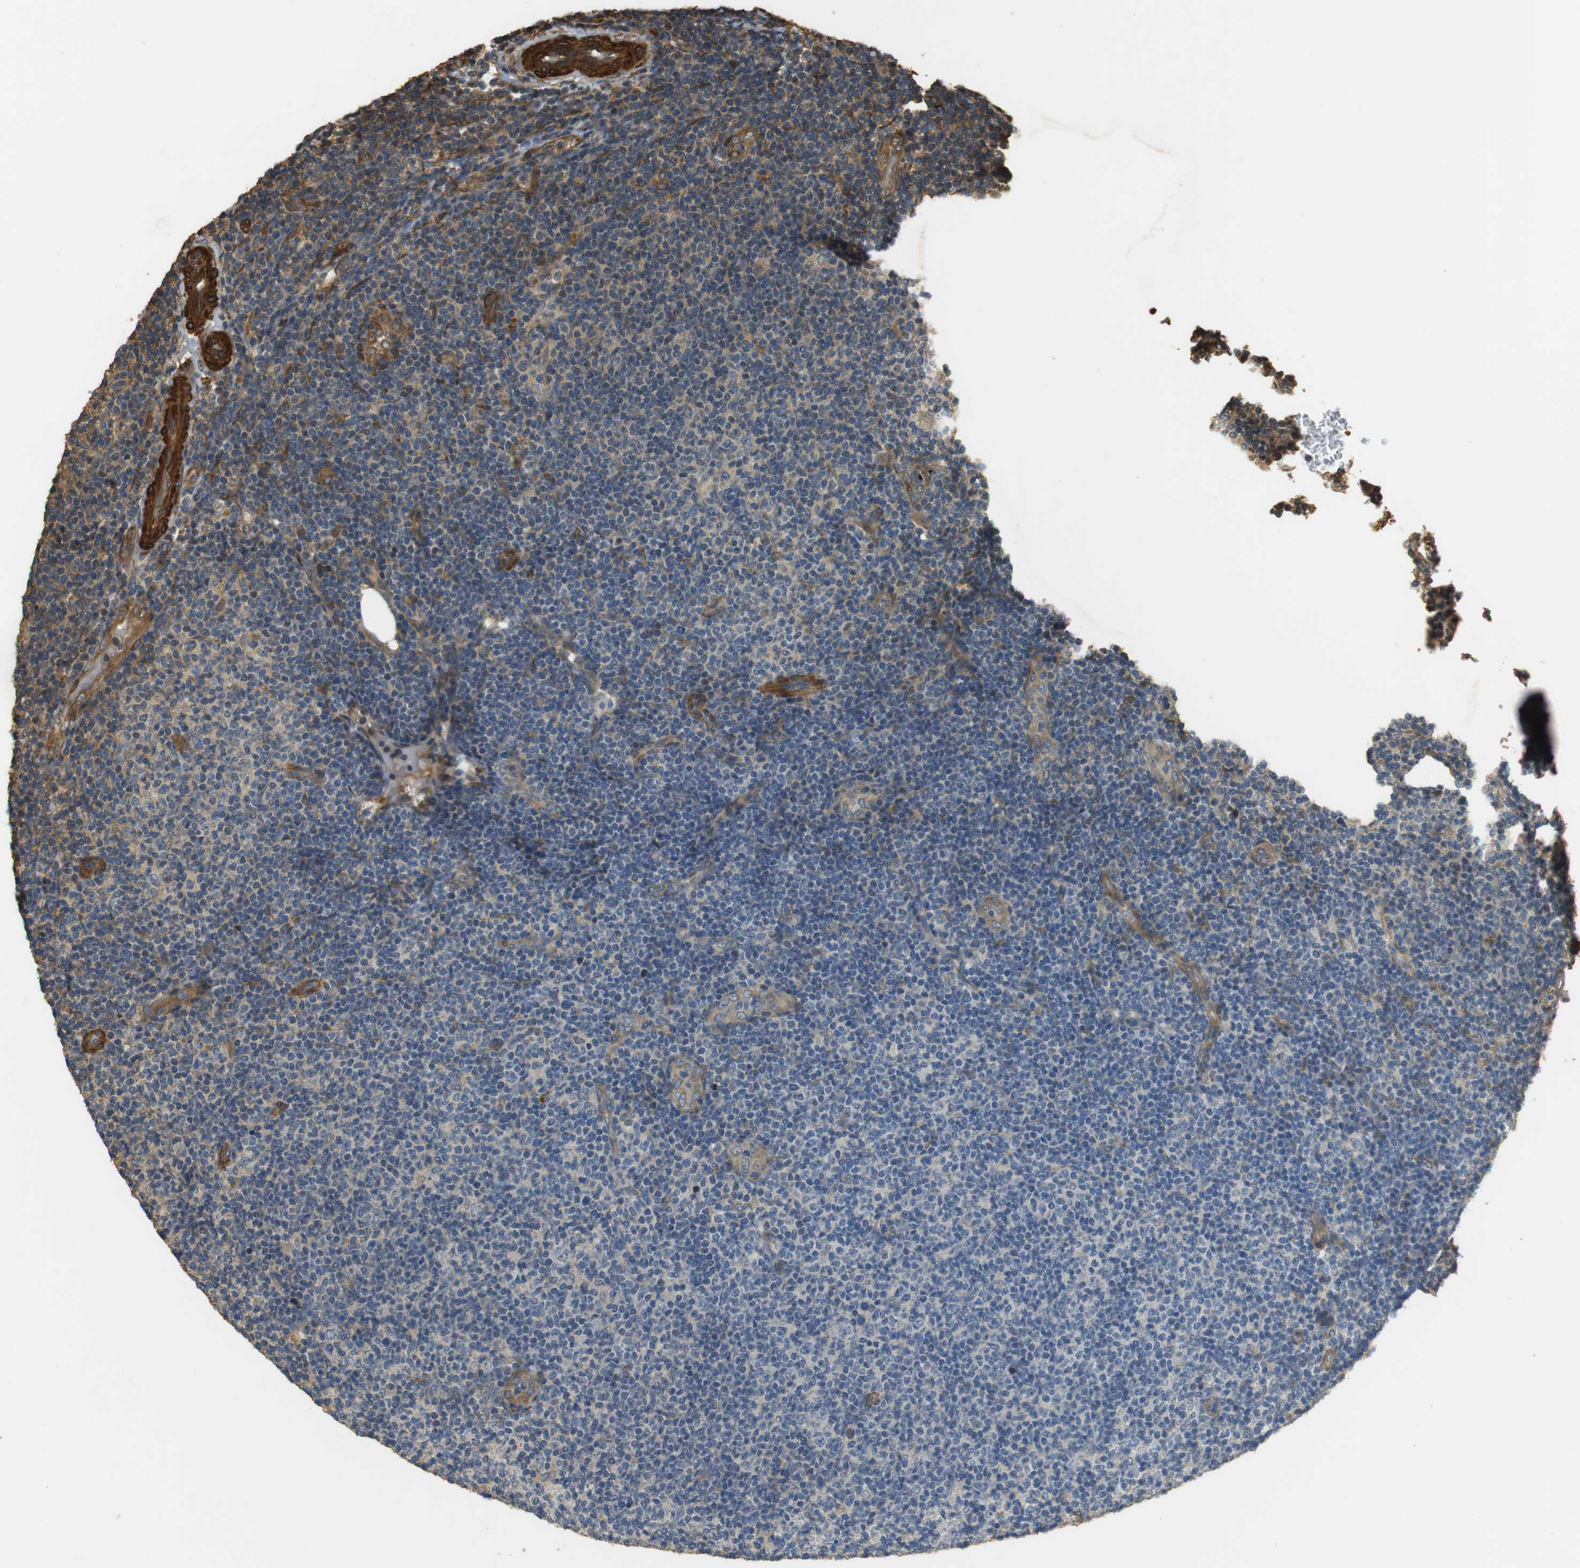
{"staining": {"intensity": "weak", "quantity": "<25%", "location": "cytoplasmic/membranous"}, "tissue": "lymphoma", "cell_type": "Tumor cells", "image_type": "cancer", "snomed": [{"axis": "morphology", "description": "Malignant lymphoma, non-Hodgkin's type, Low grade"}, {"axis": "topography", "description": "Lymph node"}], "caption": "Tumor cells show no significant protein positivity in malignant lymphoma, non-Hodgkin's type (low-grade).", "gene": "MSRB3", "patient": {"sex": "male", "age": 83}}